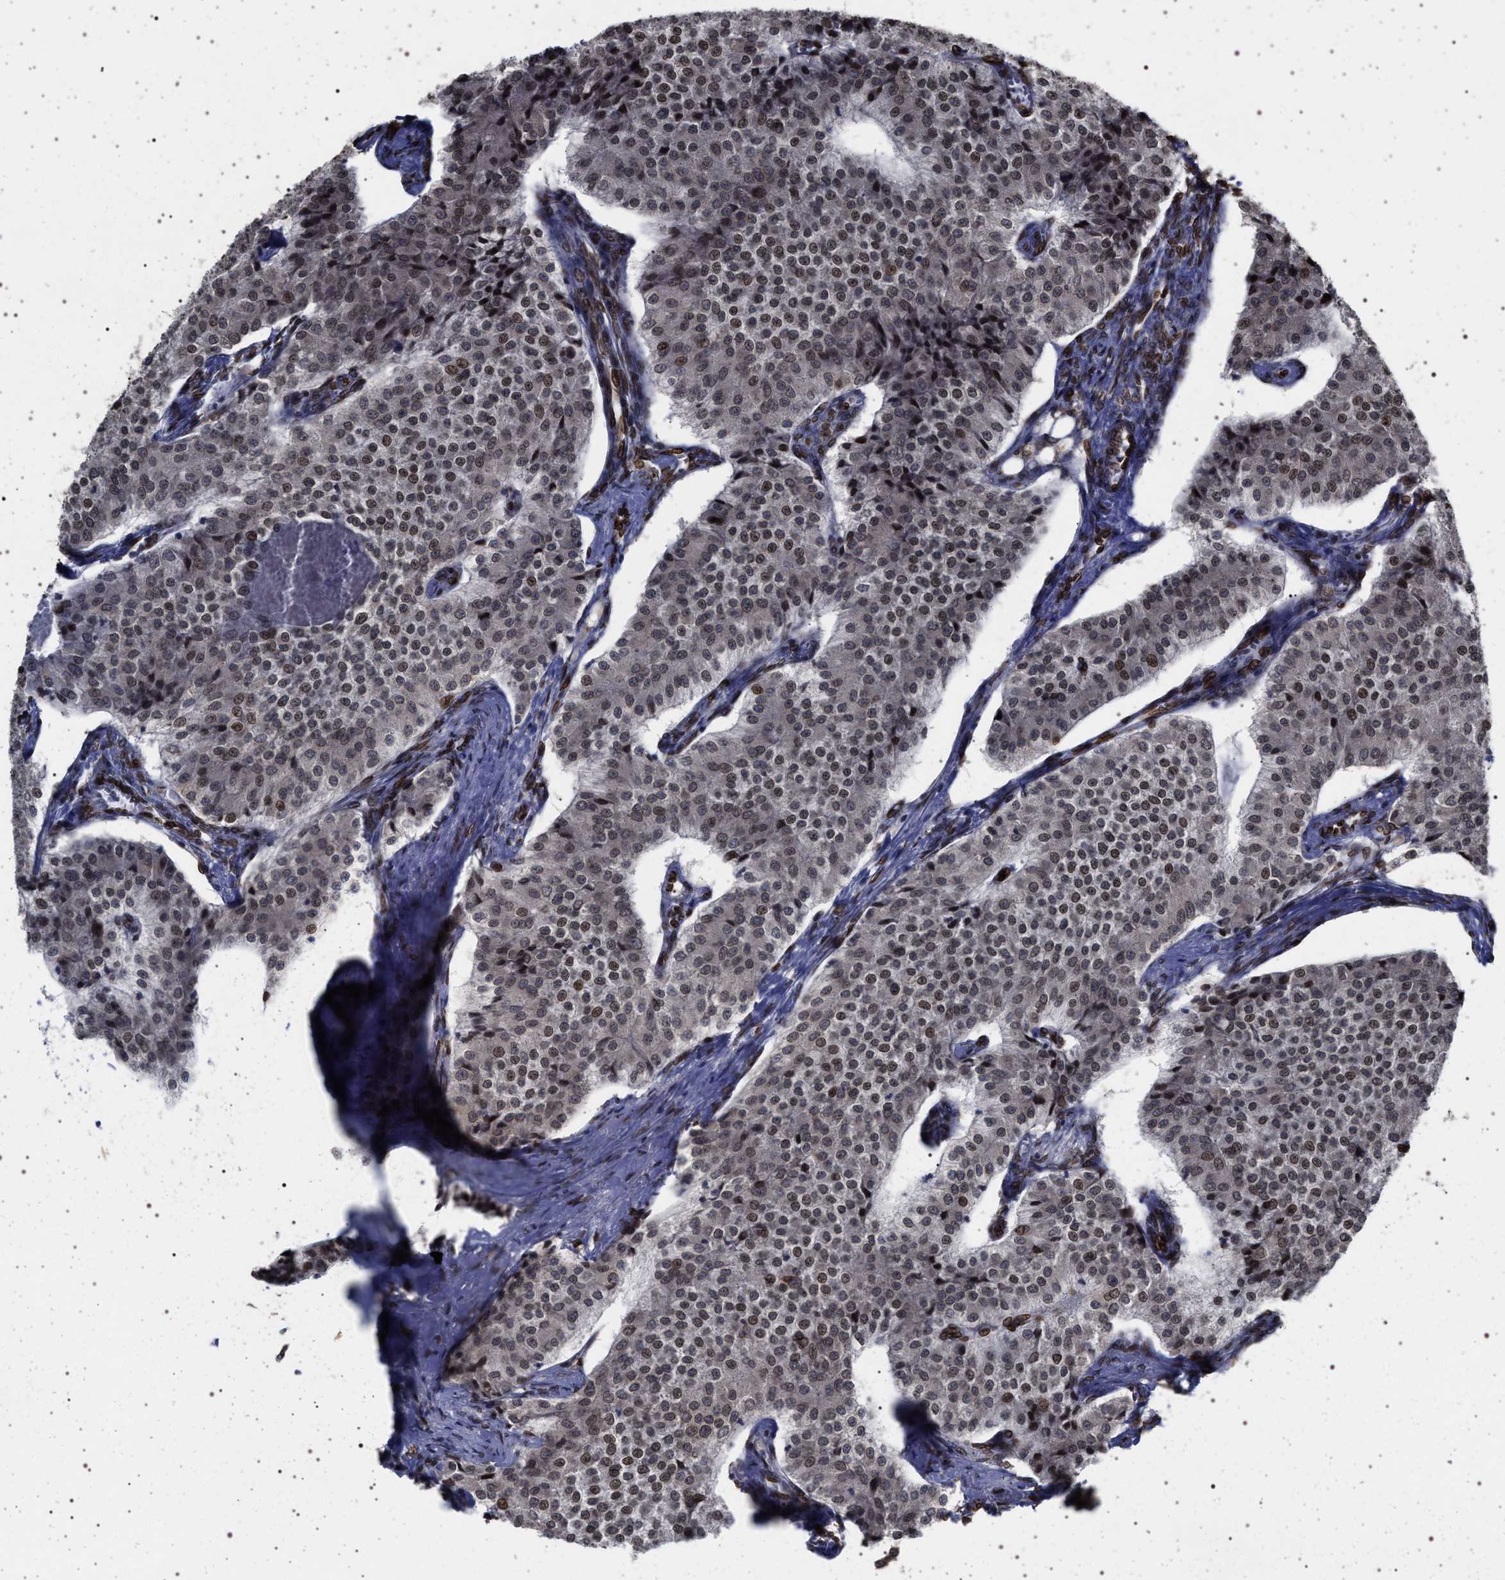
{"staining": {"intensity": "moderate", "quantity": "25%-75%", "location": "nuclear"}, "tissue": "carcinoid", "cell_type": "Tumor cells", "image_type": "cancer", "snomed": [{"axis": "morphology", "description": "Carcinoid, malignant, NOS"}, {"axis": "topography", "description": "Colon"}], "caption": "A histopathology image of human carcinoid stained for a protein reveals moderate nuclear brown staining in tumor cells.", "gene": "ING2", "patient": {"sex": "female", "age": 52}}